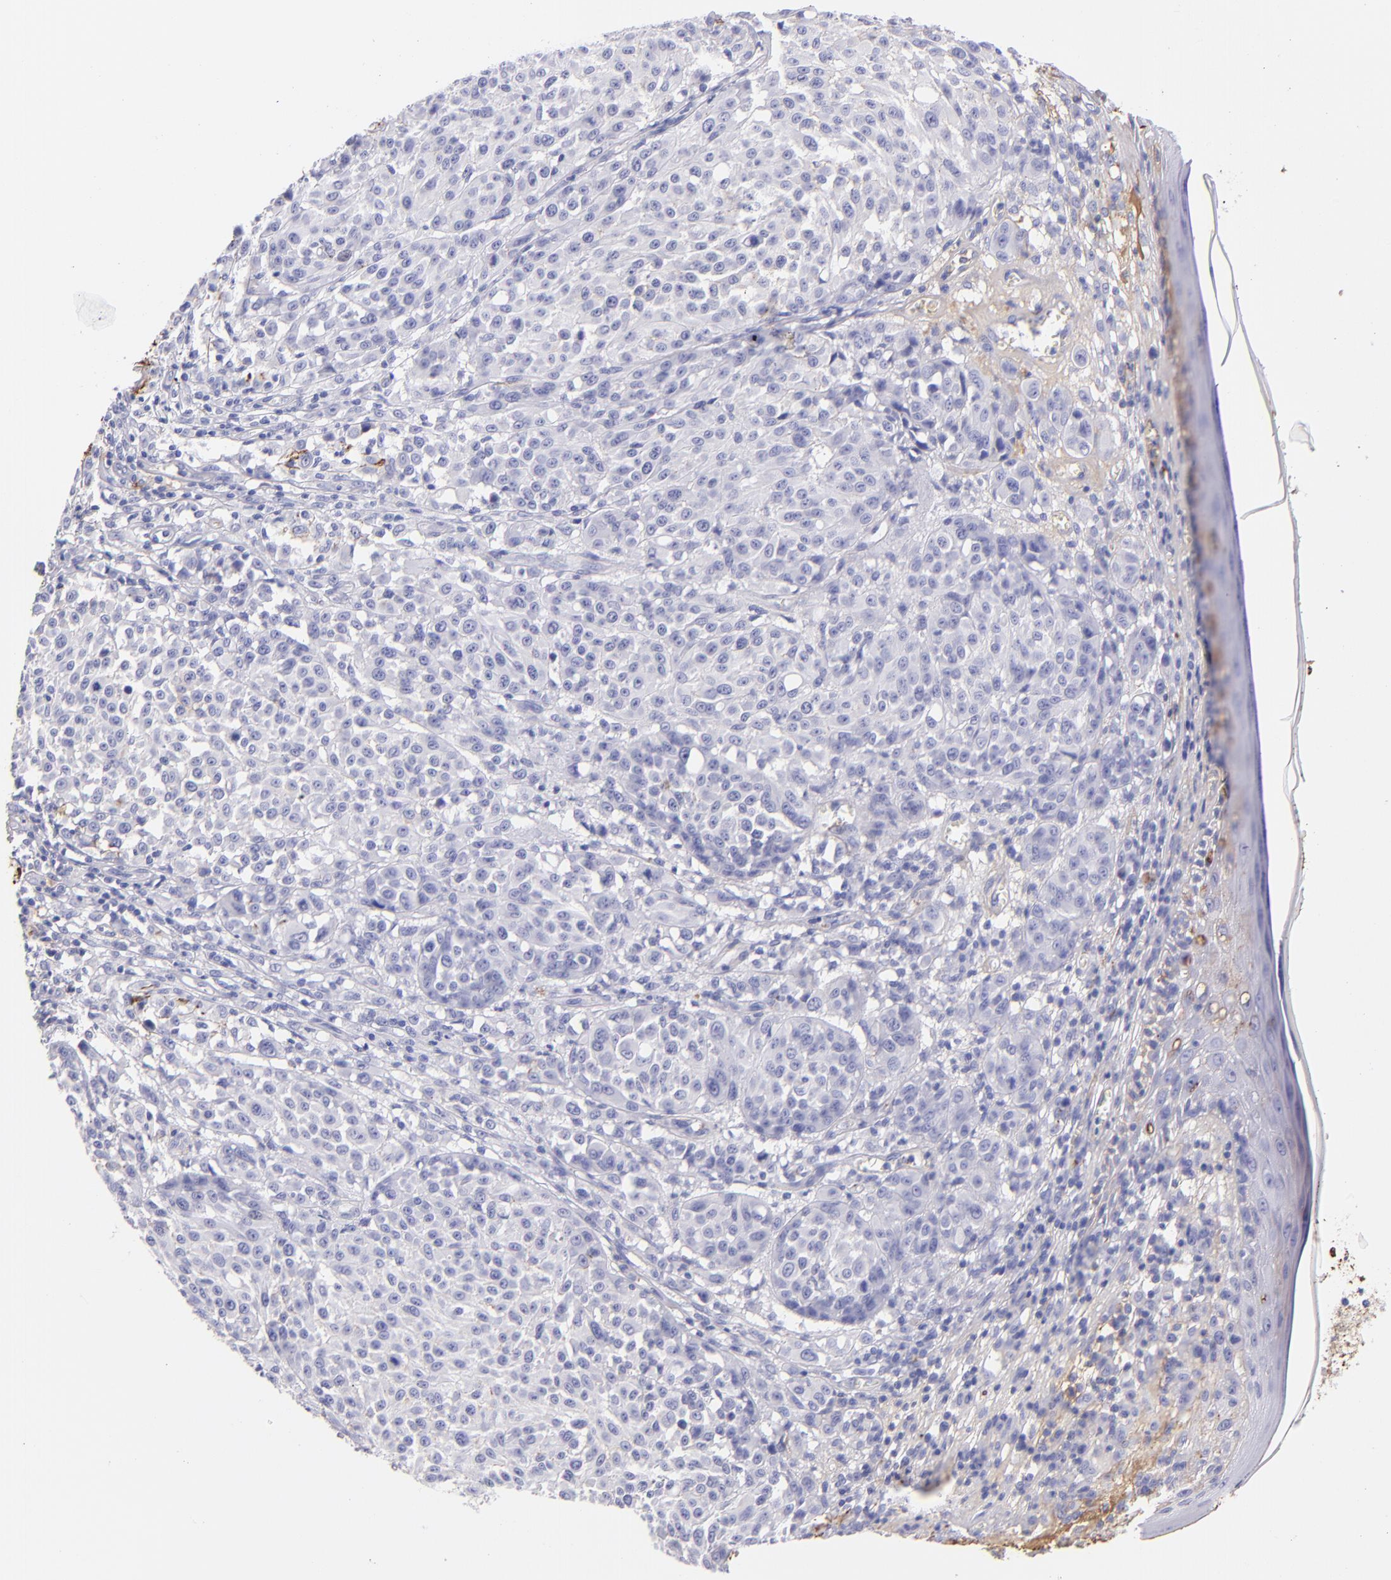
{"staining": {"intensity": "negative", "quantity": "none", "location": "none"}, "tissue": "melanoma", "cell_type": "Tumor cells", "image_type": "cancer", "snomed": [{"axis": "morphology", "description": "Malignant melanoma, NOS"}, {"axis": "topography", "description": "Skin"}], "caption": "Immunohistochemistry histopathology image of melanoma stained for a protein (brown), which displays no expression in tumor cells.", "gene": "FGB", "patient": {"sex": "female", "age": 49}}